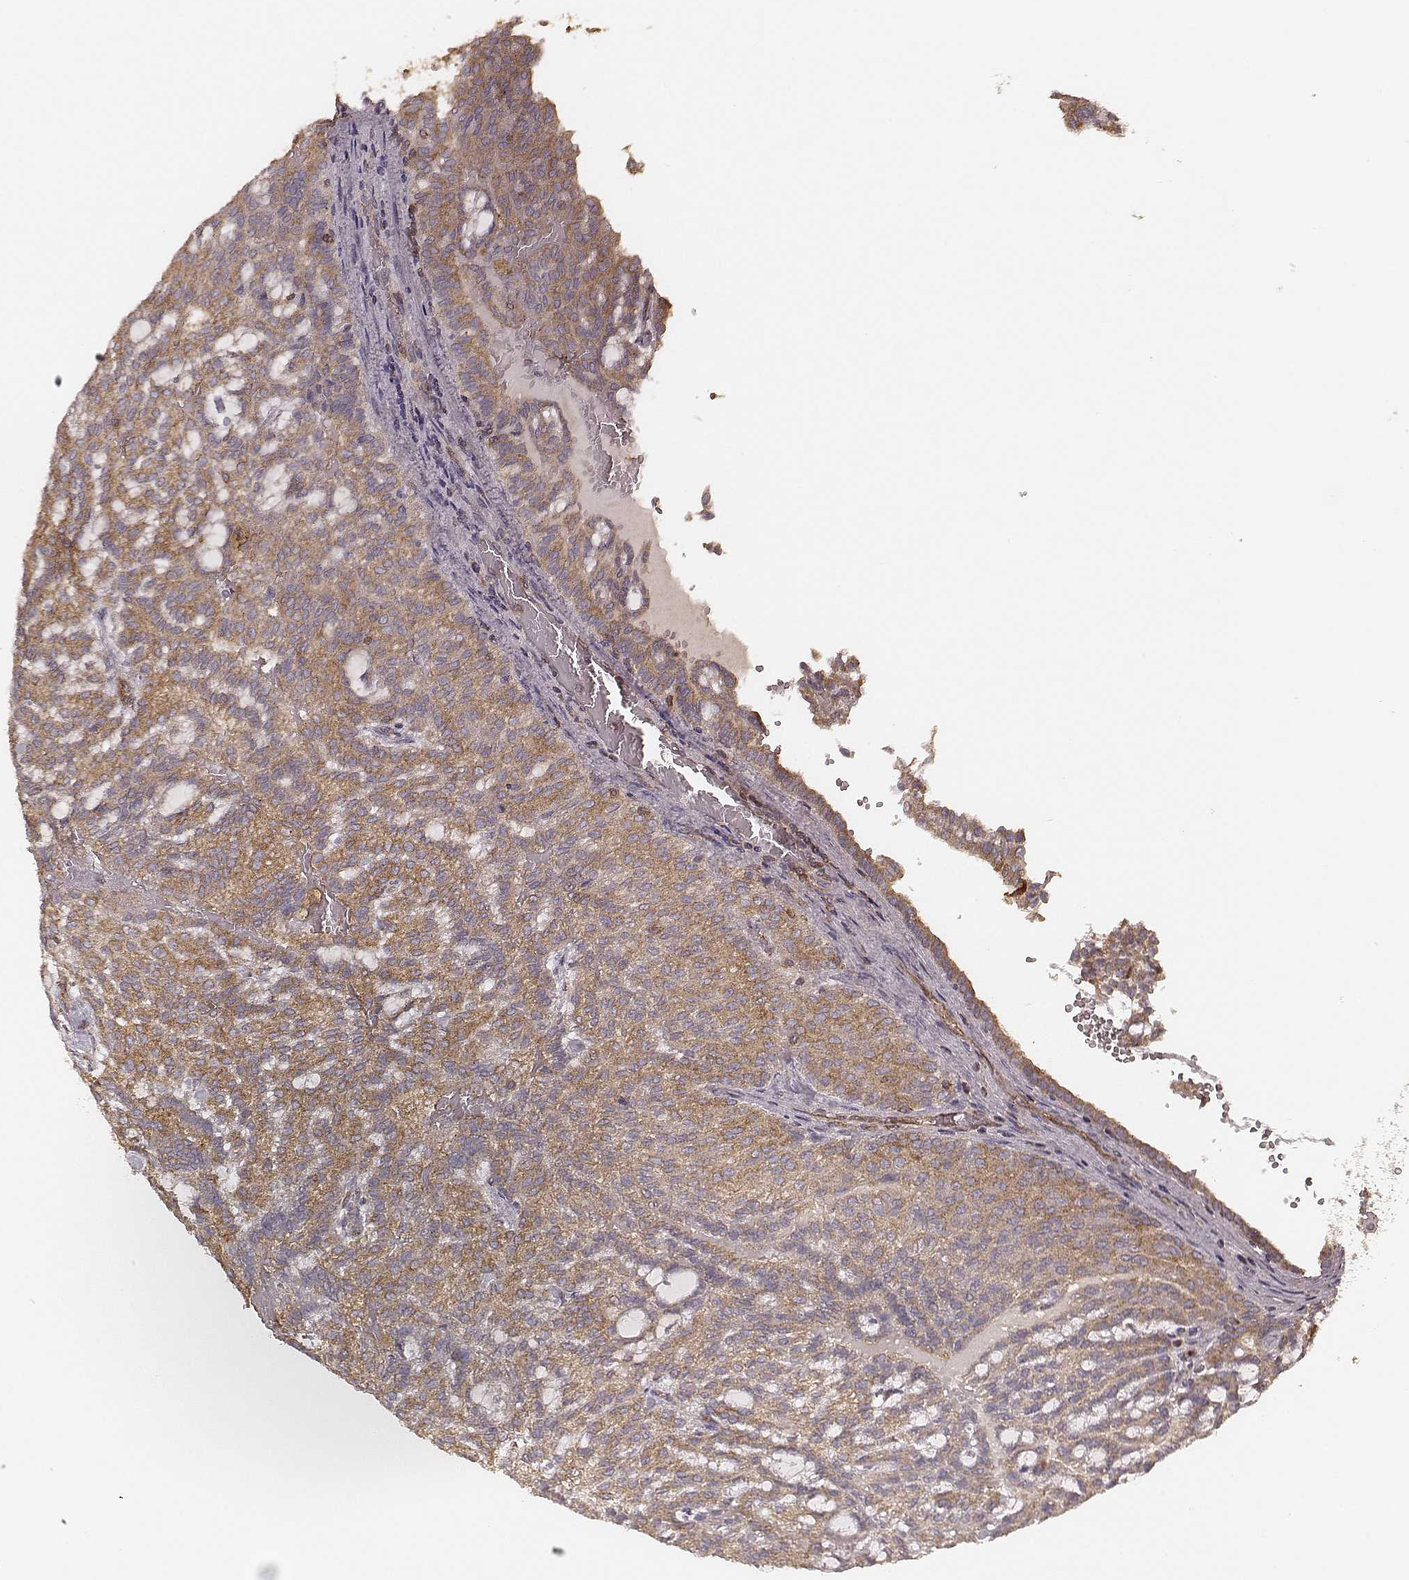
{"staining": {"intensity": "moderate", "quantity": ">75%", "location": "cytoplasmic/membranous"}, "tissue": "renal cancer", "cell_type": "Tumor cells", "image_type": "cancer", "snomed": [{"axis": "morphology", "description": "Adenocarcinoma, NOS"}, {"axis": "topography", "description": "Kidney"}], "caption": "Brown immunohistochemical staining in adenocarcinoma (renal) shows moderate cytoplasmic/membranous staining in approximately >75% of tumor cells.", "gene": "CARS1", "patient": {"sex": "male", "age": 63}}